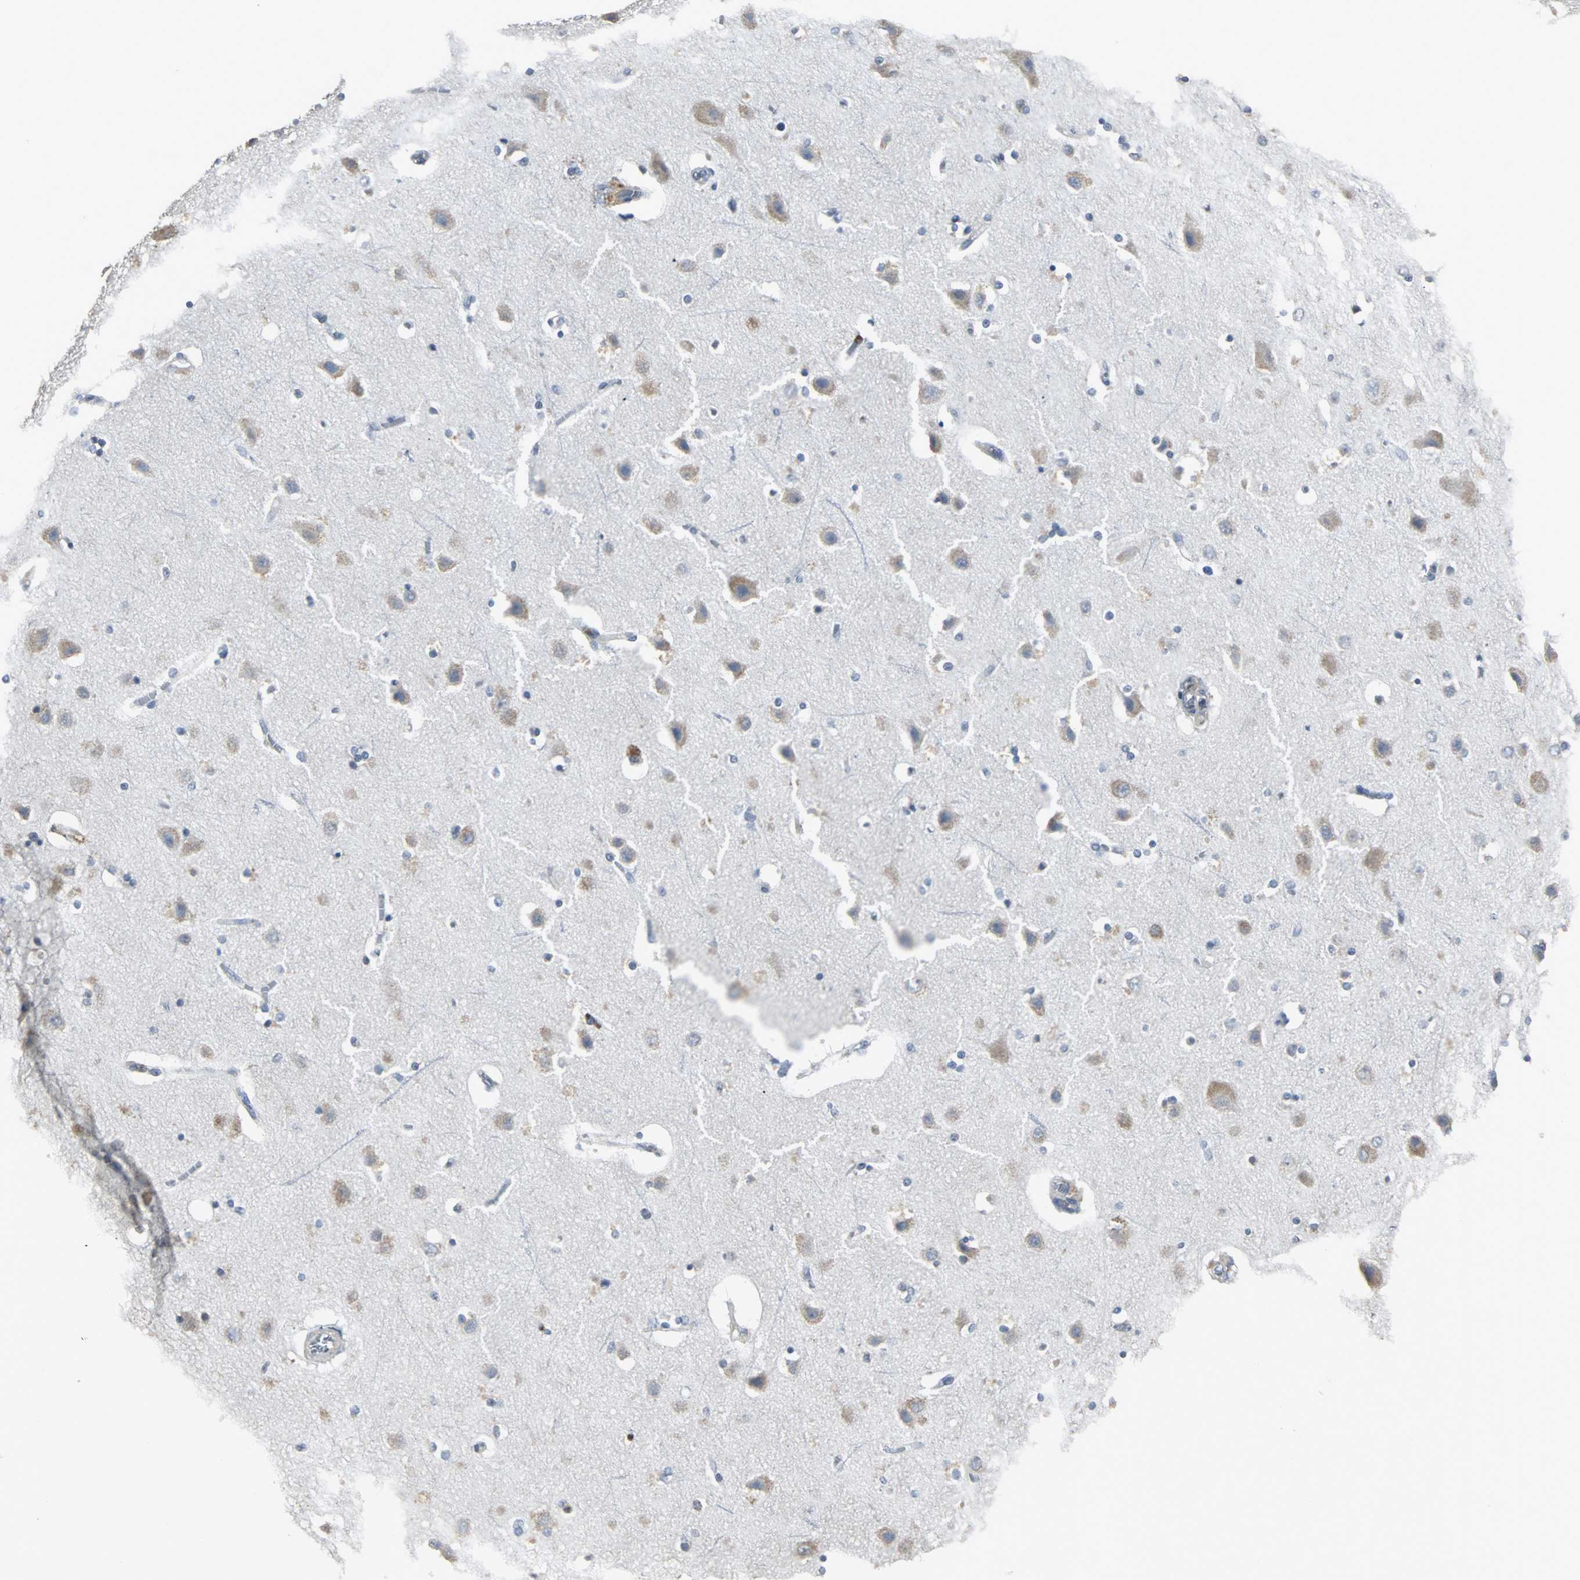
{"staining": {"intensity": "negative", "quantity": "none", "location": "none"}, "tissue": "cerebral cortex", "cell_type": "Endothelial cells", "image_type": "normal", "snomed": [{"axis": "morphology", "description": "Normal tissue, NOS"}, {"axis": "topography", "description": "Cerebral cortex"}], "caption": "Immunohistochemical staining of benign cerebral cortex displays no significant staining in endothelial cells.", "gene": "LRRFIP1", "patient": {"sex": "female", "age": 54}}